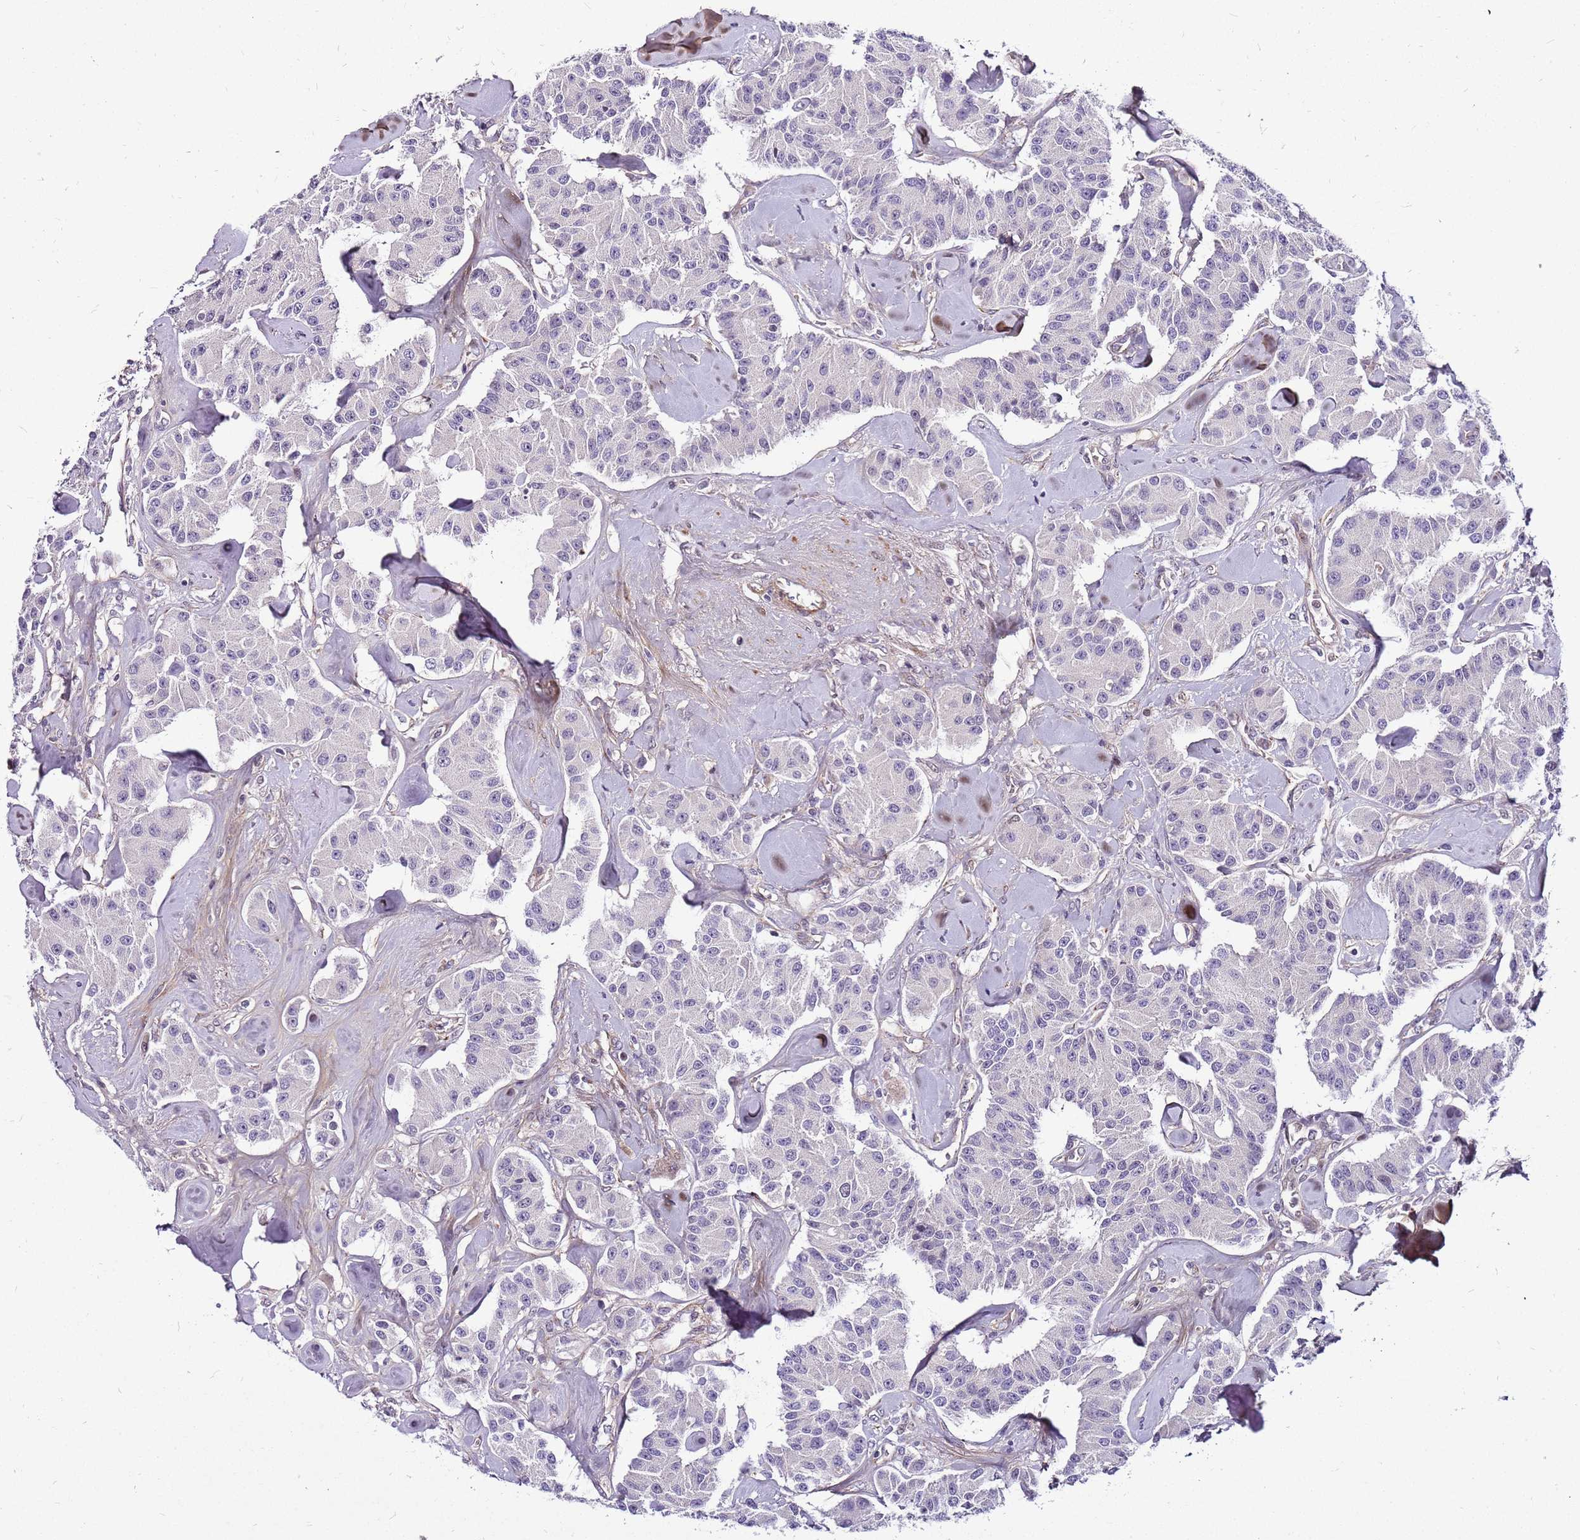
{"staining": {"intensity": "negative", "quantity": "none", "location": "none"}, "tissue": "carcinoid", "cell_type": "Tumor cells", "image_type": "cancer", "snomed": [{"axis": "morphology", "description": "Carcinoid, malignant, NOS"}, {"axis": "topography", "description": "Pancreas"}], "caption": "An image of human carcinoid is negative for staining in tumor cells. (IHC, brightfield microscopy, high magnification).", "gene": "POLE3", "patient": {"sex": "male", "age": 41}}